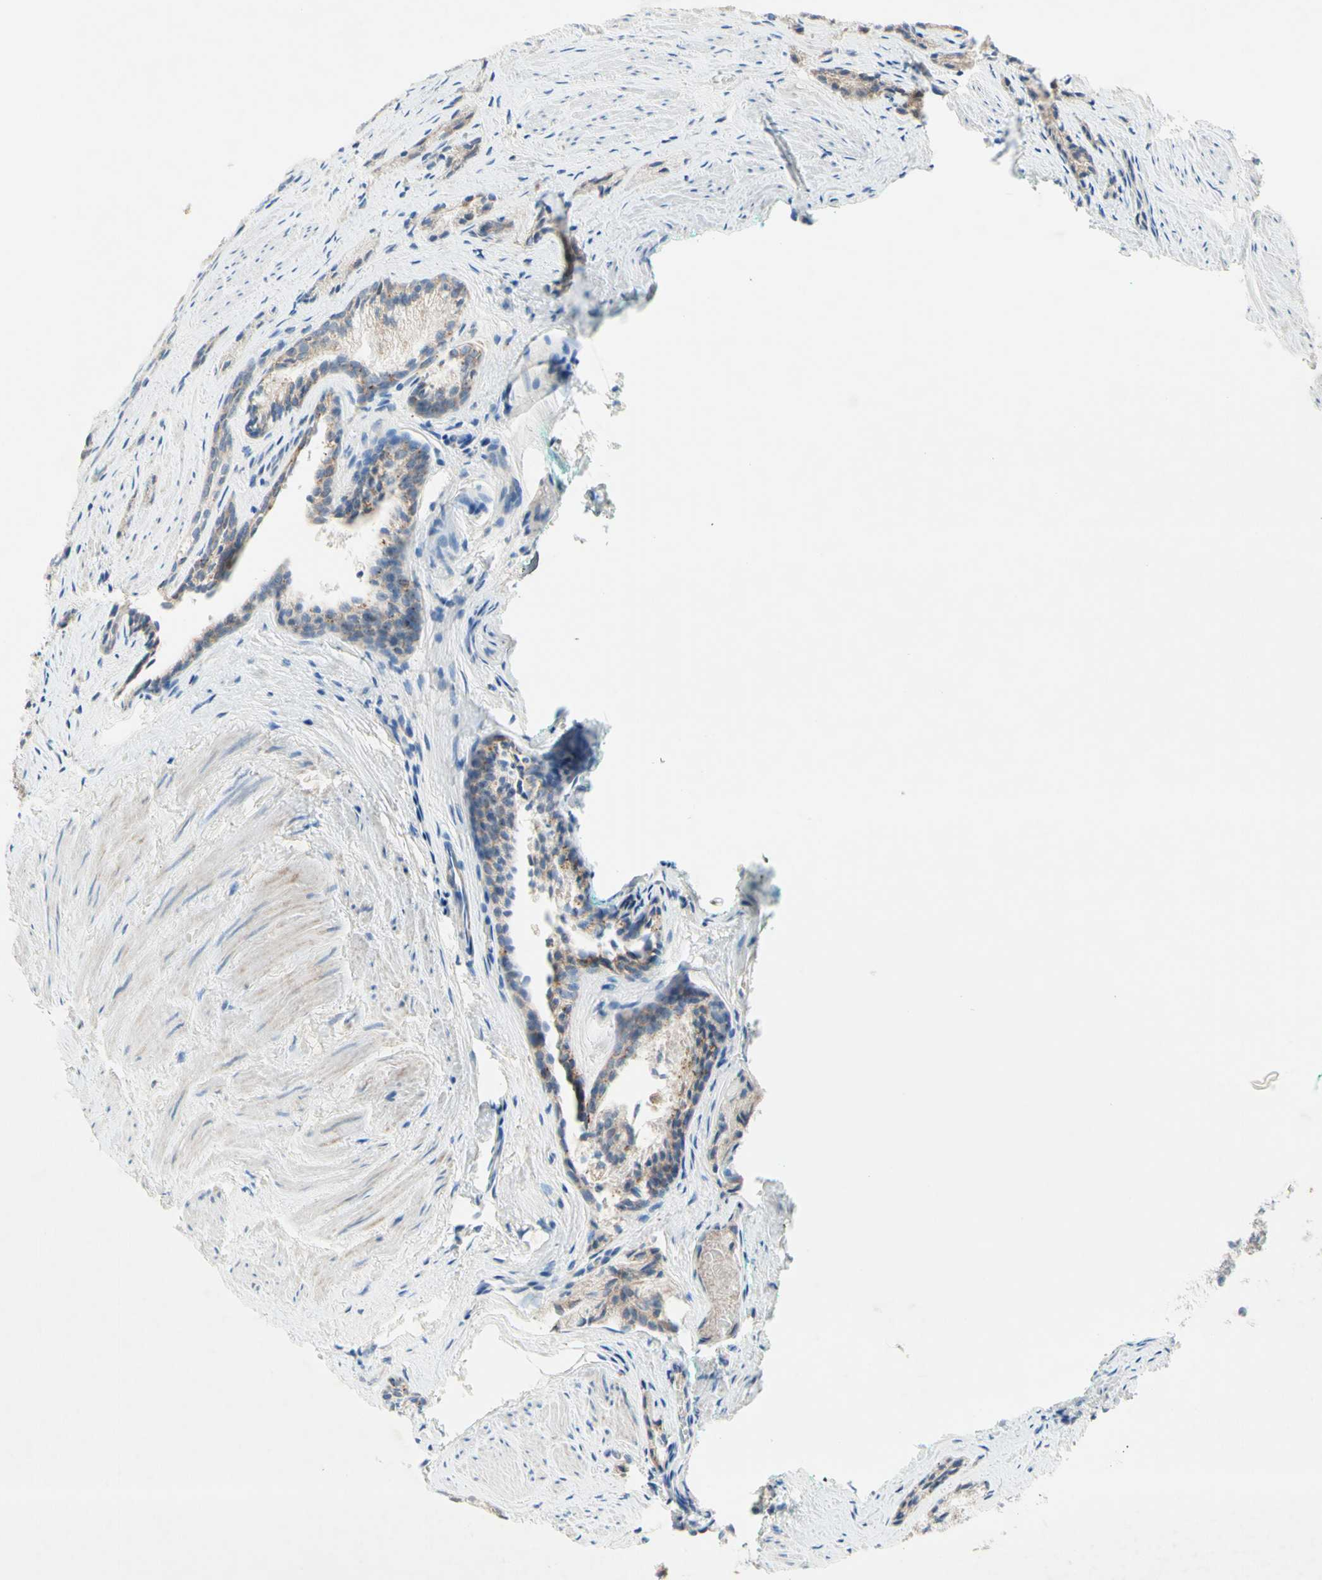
{"staining": {"intensity": "weak", "quantity": ">75%", "location": "cytoplasmic/membranous"}, "tissue": "prostate cancer", "cell_type": "Tumor cells", "image_type": "cancer", "snomed": [{"axis": "morphology", "description": "Adenocarcinoma, Low grade"}, {"axis": "topography", "description": "Prostate"}], "caption": "Human prostate cancer stained with a brown dye displays weak cytoplasmic/membranous positive positivity in about >75% of tumor cells.", "gene": "MFF", "patient": {"sex": "male", "age": 60}}